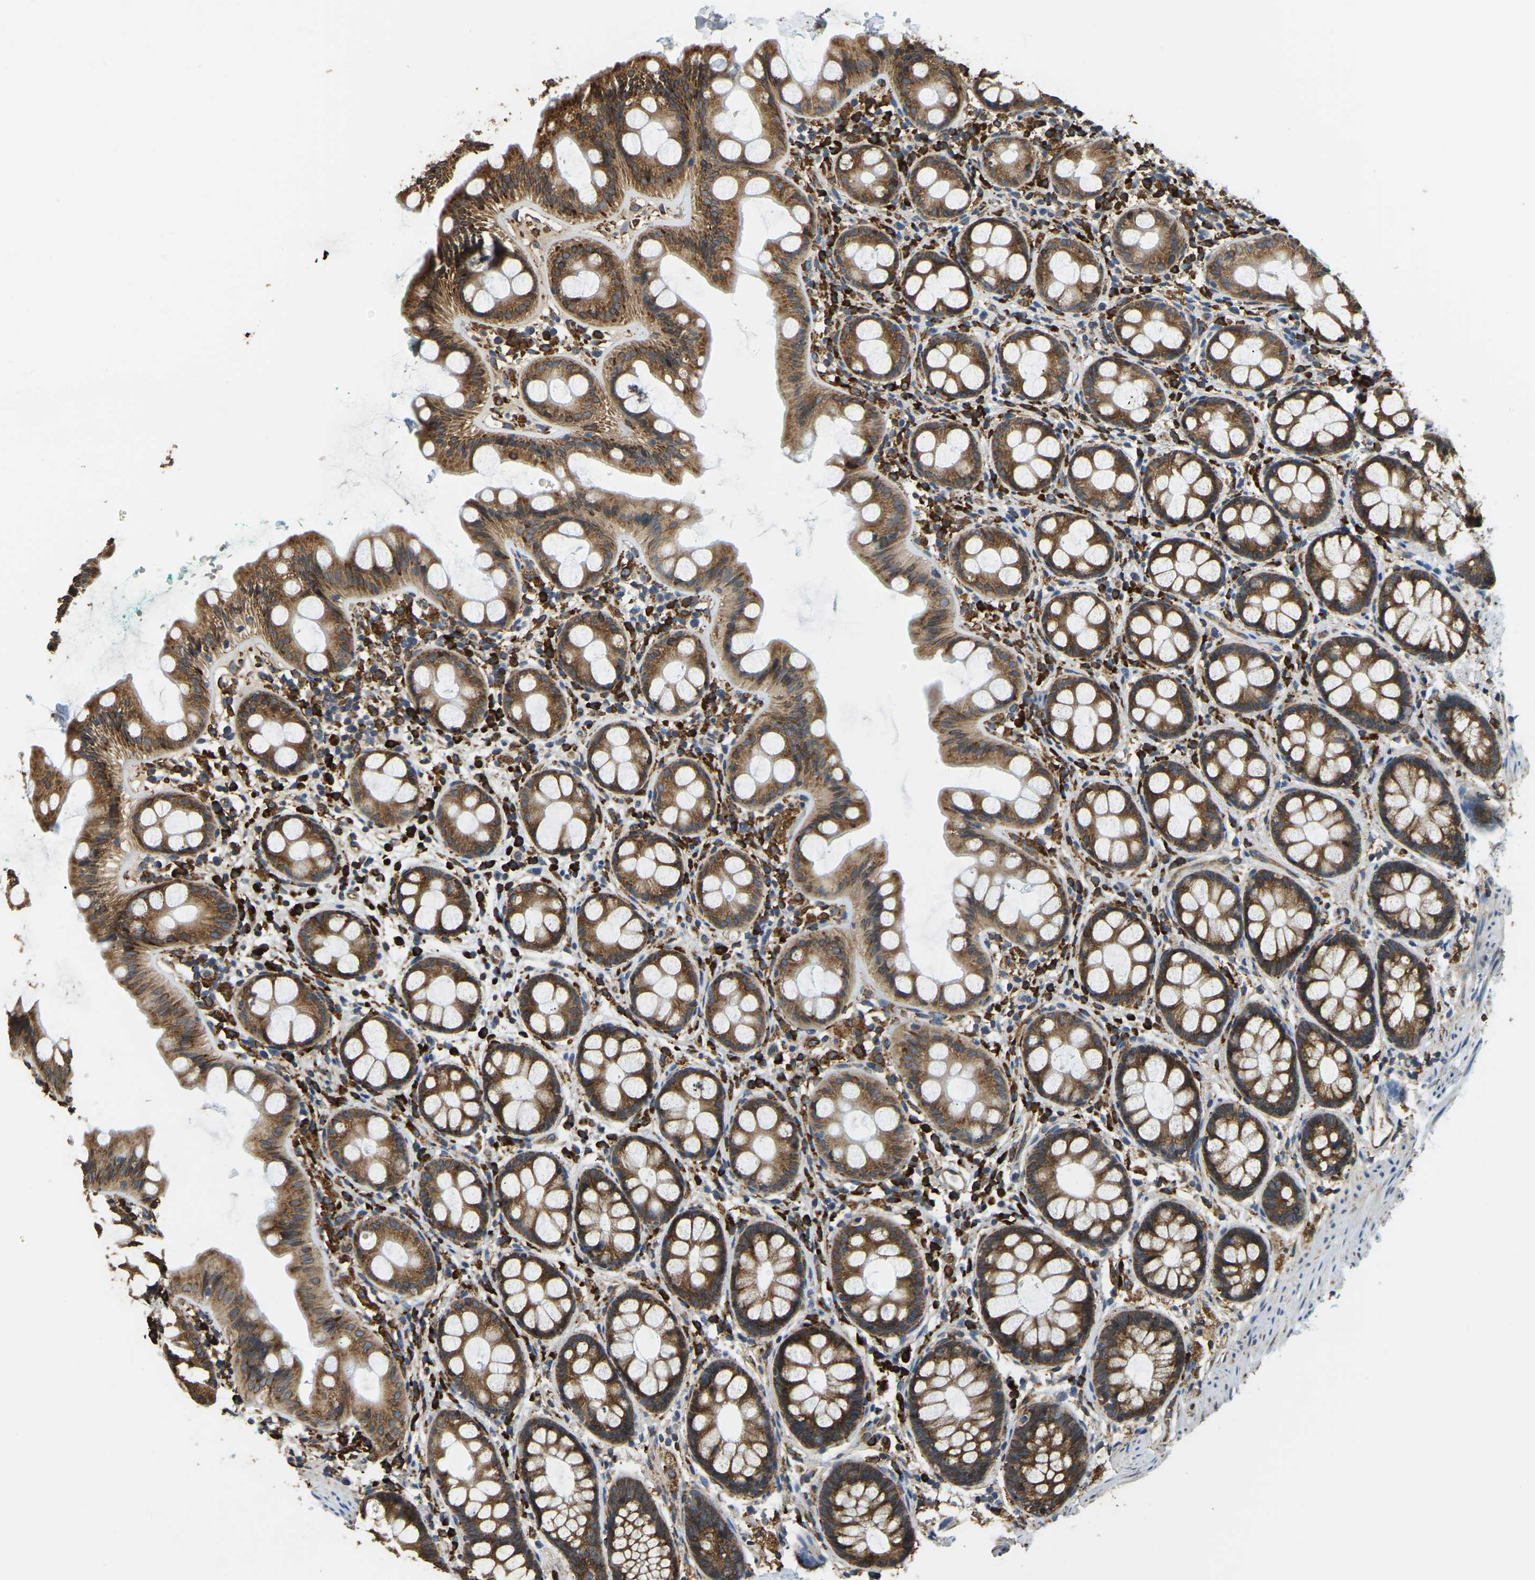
{"staining": {"intensity": "strong", "quantity": ">75%", "location": "cytoplasmic/membranous"}, "tissue": "rectum", "cell_type": "Glandular cells", "image_type": "normal", "snomed": [{"axis": "morphology", "description": "Normal tissue, NOS"}, {"axis": "topography", "description": "Rectum"}], "caption": "Protein analysis of benign rectum demonstrates strong cytoplasmic/membranous staining in about >75% of glandular cells.", "gene": "RNF115", "patient": {"sex": "female", "age": 65}}